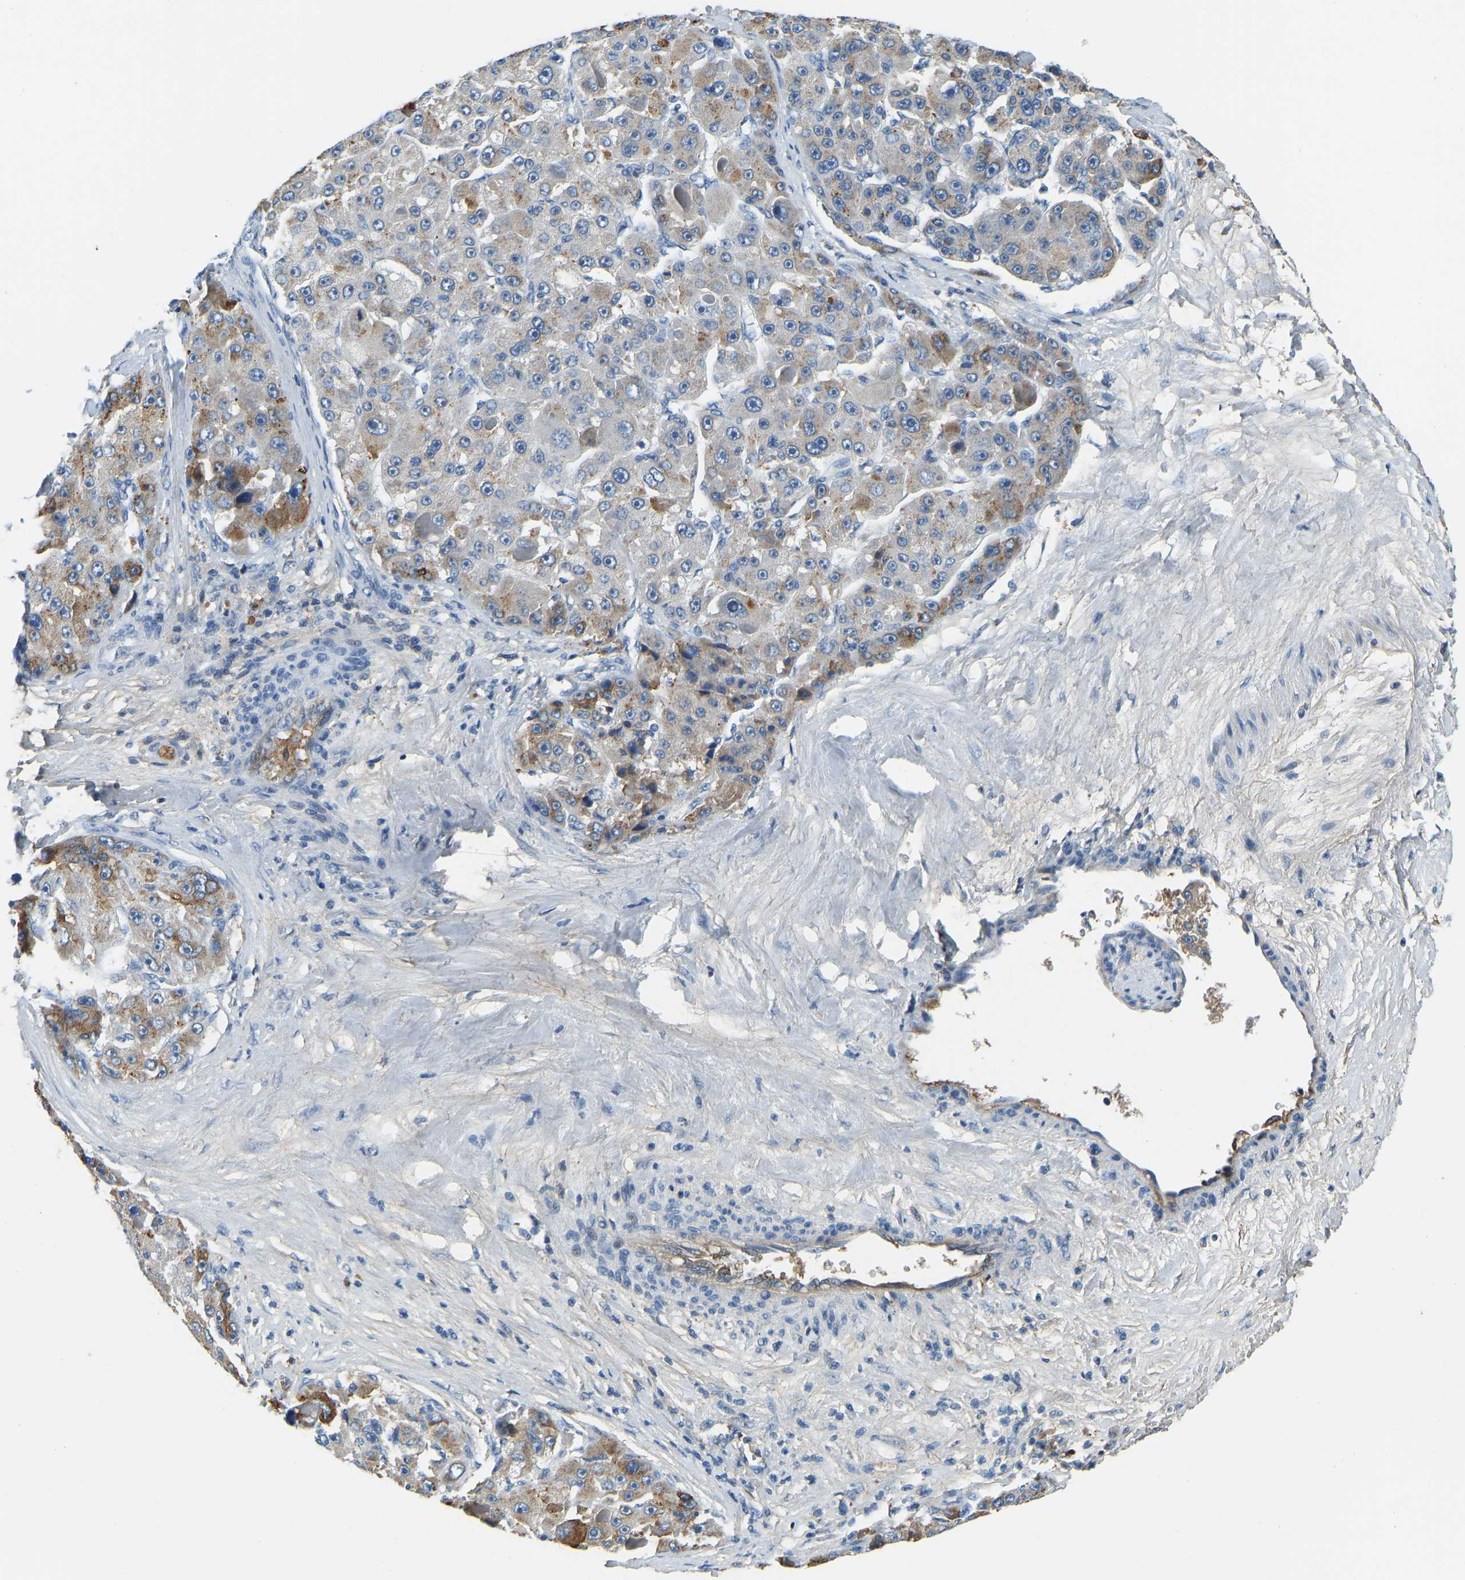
{"staining": {"intensity": "moderate", "quantity": "25%-75%", "location": "cytoplasmic/membranous"}, "tissue": "liver cancer", "cell_type": "Tumor cells", "image_type": "cancer", "snomed": [{"axis": "morphology", "description": "Carcinoma, Hepatocellular, NOS"}, {"axis": "topography", "description": "Liver"}], "caption": "Immunohistochemical staining of liver cancer (hepatocellular carcinoma) exhibits medium levels of moderate cytoplasmic/membranous protein positivity in about 25%-75% of tumor cells. (Brightfield microscopy of DAB IHC at high magnification).", "gene": "THBS4", "patient": {"sex": "male", "age": 76}}